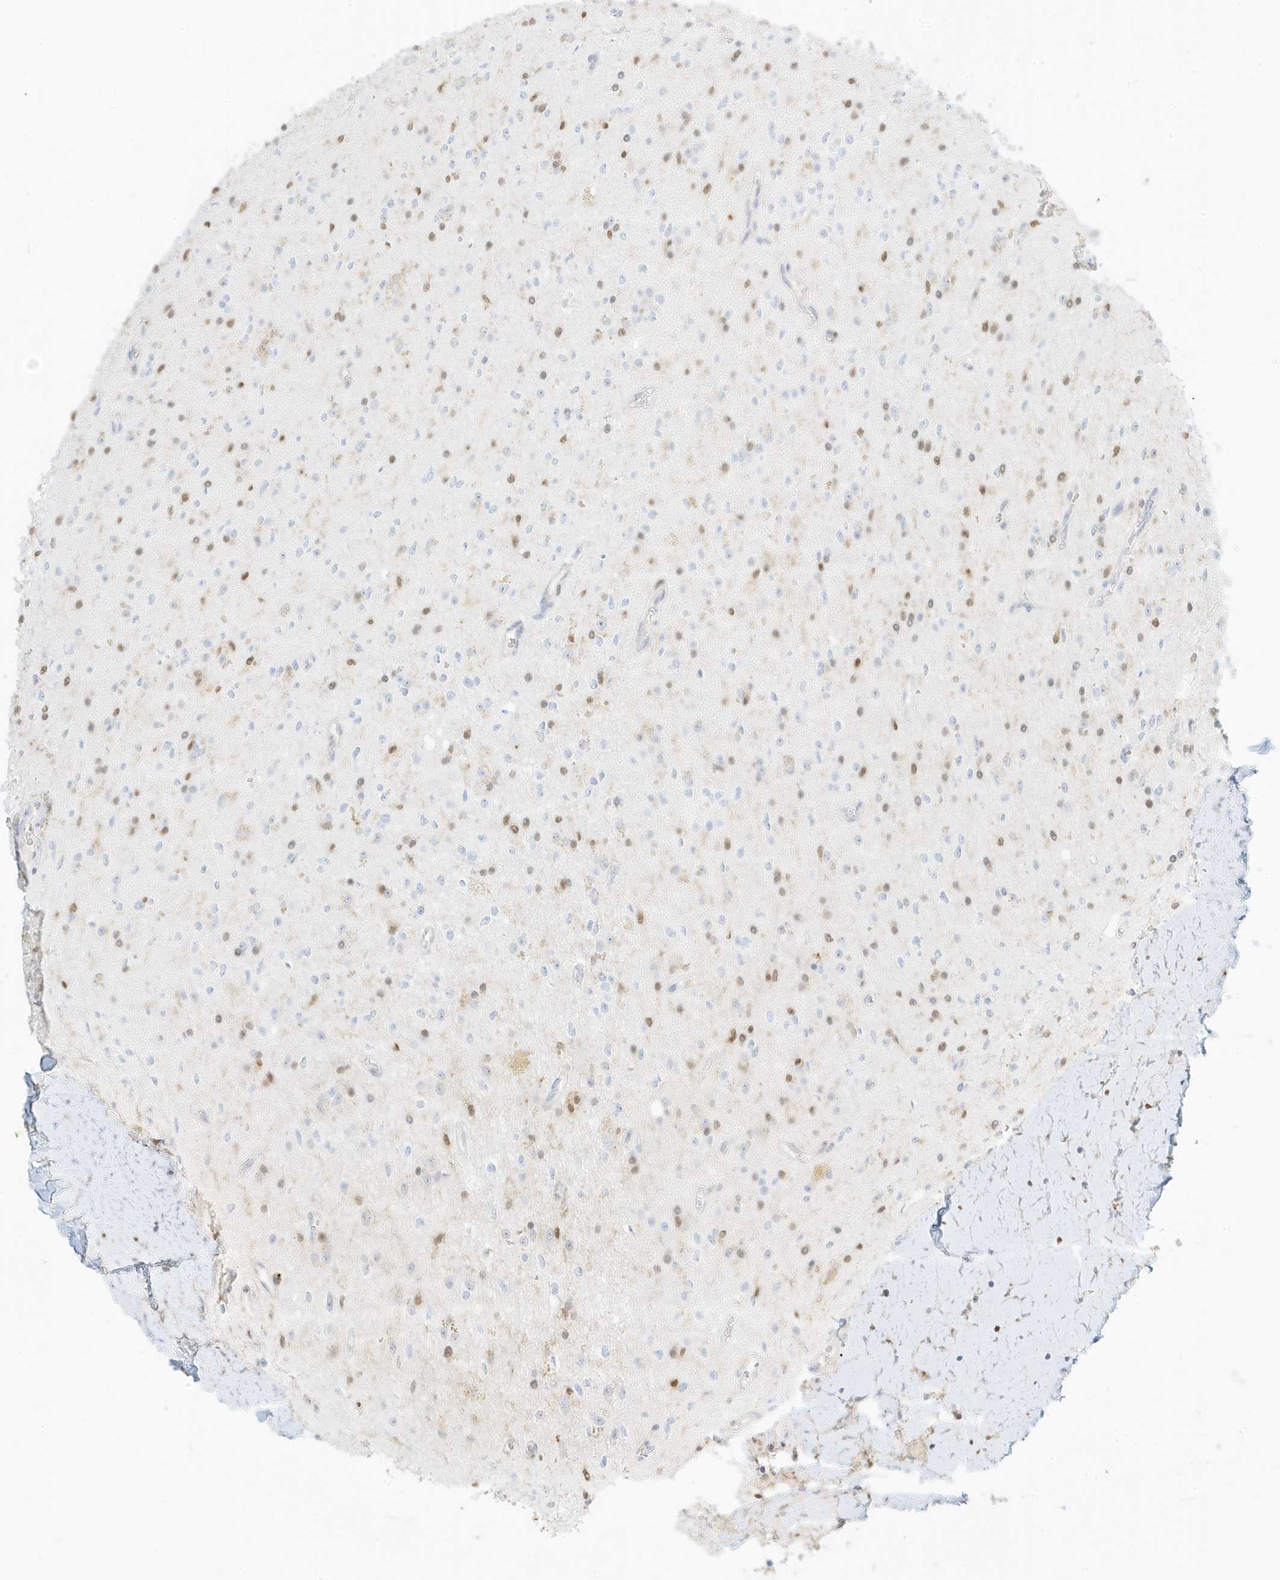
{"staining": {"intensity": "weak", "quantity": "<25%", "location": "nuclear"}, "tissue": "glioma", "cell_type": "Tumor cells", "image_type": "cancer", "snomed": [{"axis": "morphology", "description": "Glioma, malignant, High grade"}, {"axis": "topography", "description": "Brain"}], "caption": "A histopathology image of glioma stained for a protein demonstrates no brown staining in tumor cells. The staining is performed using DAB brown chromogen with nuclei counter-stained in using hematoxylin.", "gene": "GCA", "patient": {"sex": "male", "age": 34}}